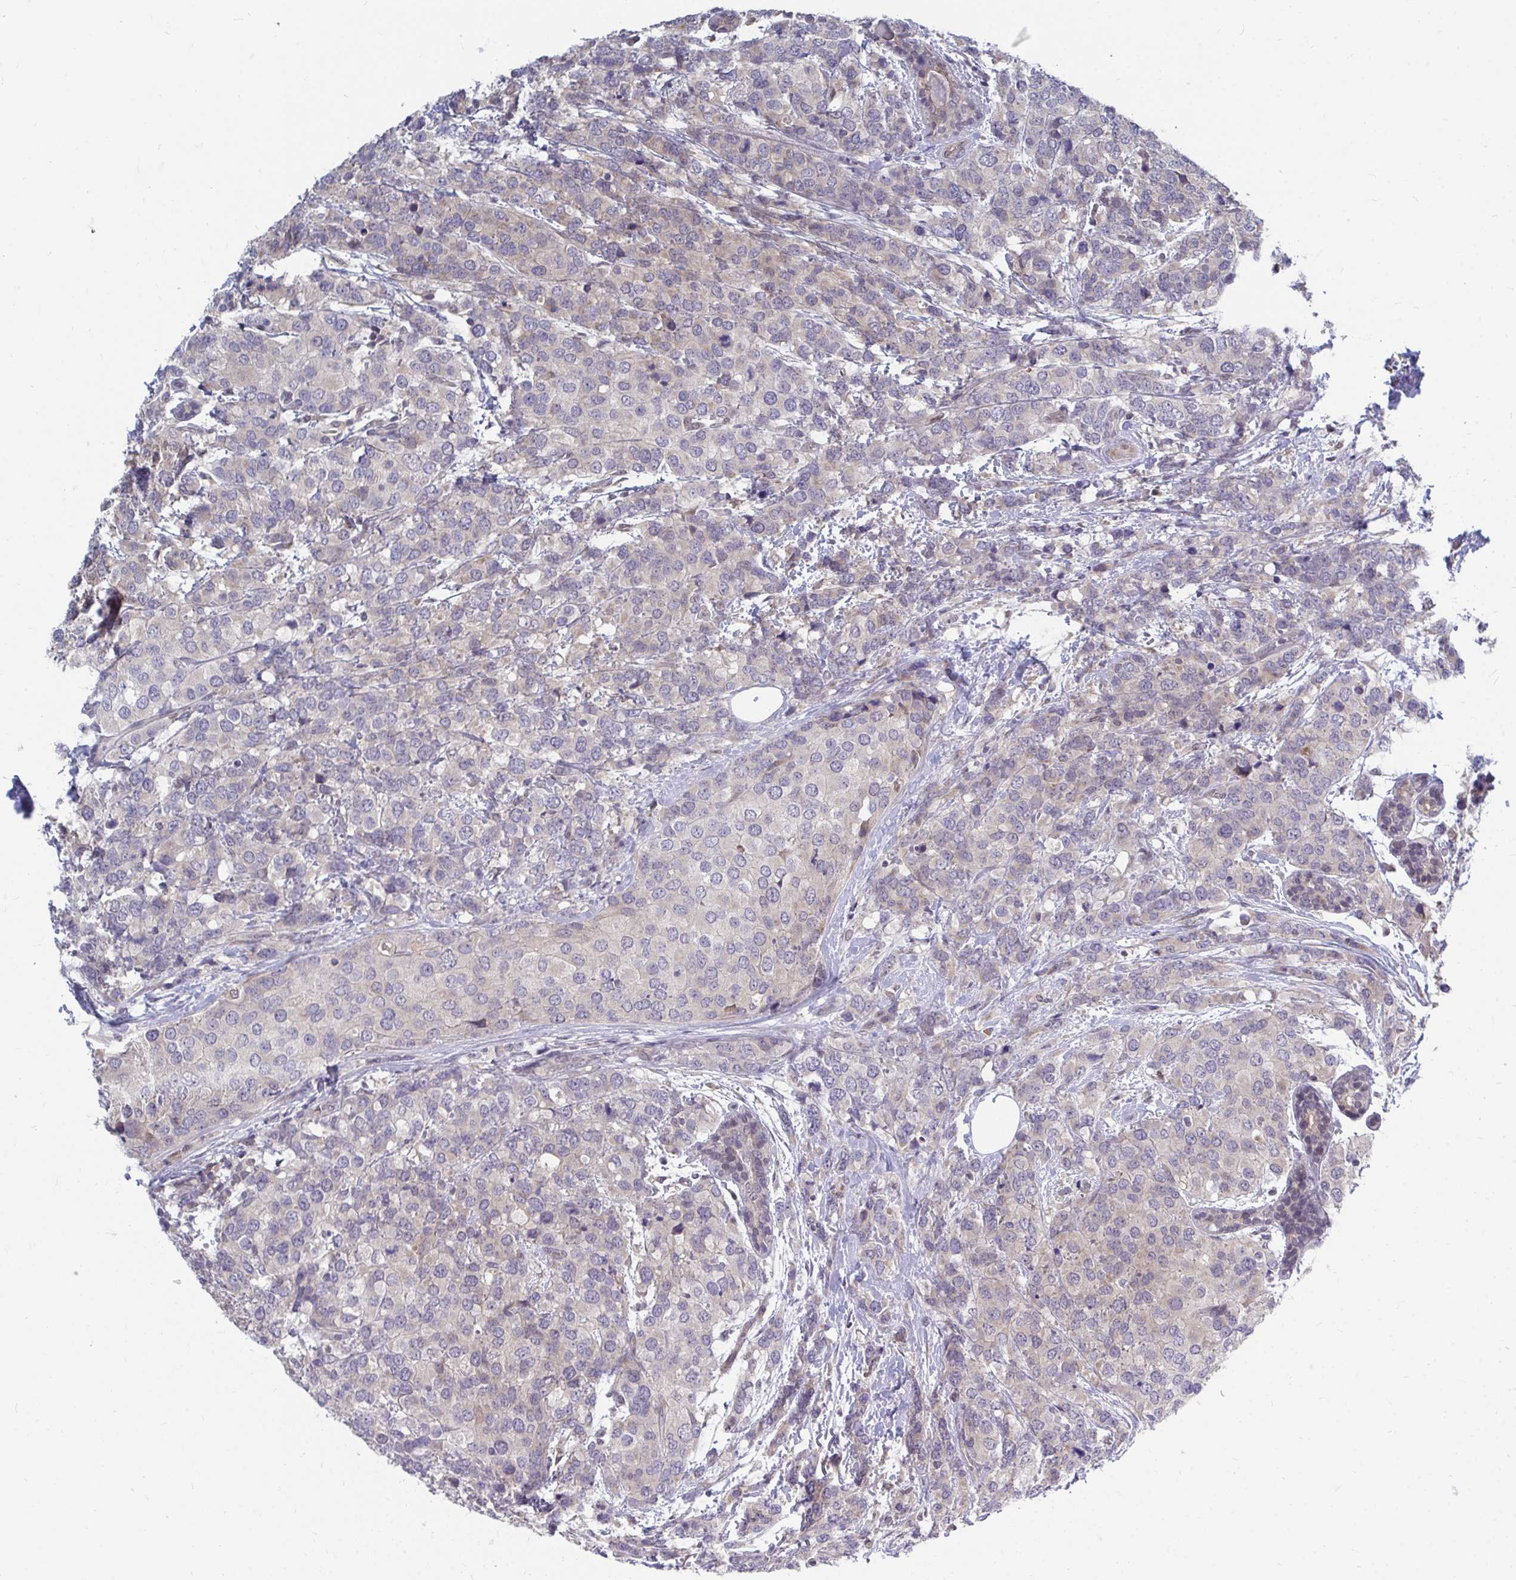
{"staining": {"intensity": "negative", "quantity": "none", "location": "none"}, "tissue": "breast cancer", "cell_type": "Tumor cells", "image_type": "cancer", "snomed": [{"axis": "morphology", "description": "Lobular carcinoma"}, {"axis": "topography", "description": "Breast"}], "caption": "This is an IHC photomicrograph of human breast lobular carcinoma. There is no positivity in tumor cells.", "gene": "MROH8", "patient": {"sex": "female", "age": 59}}